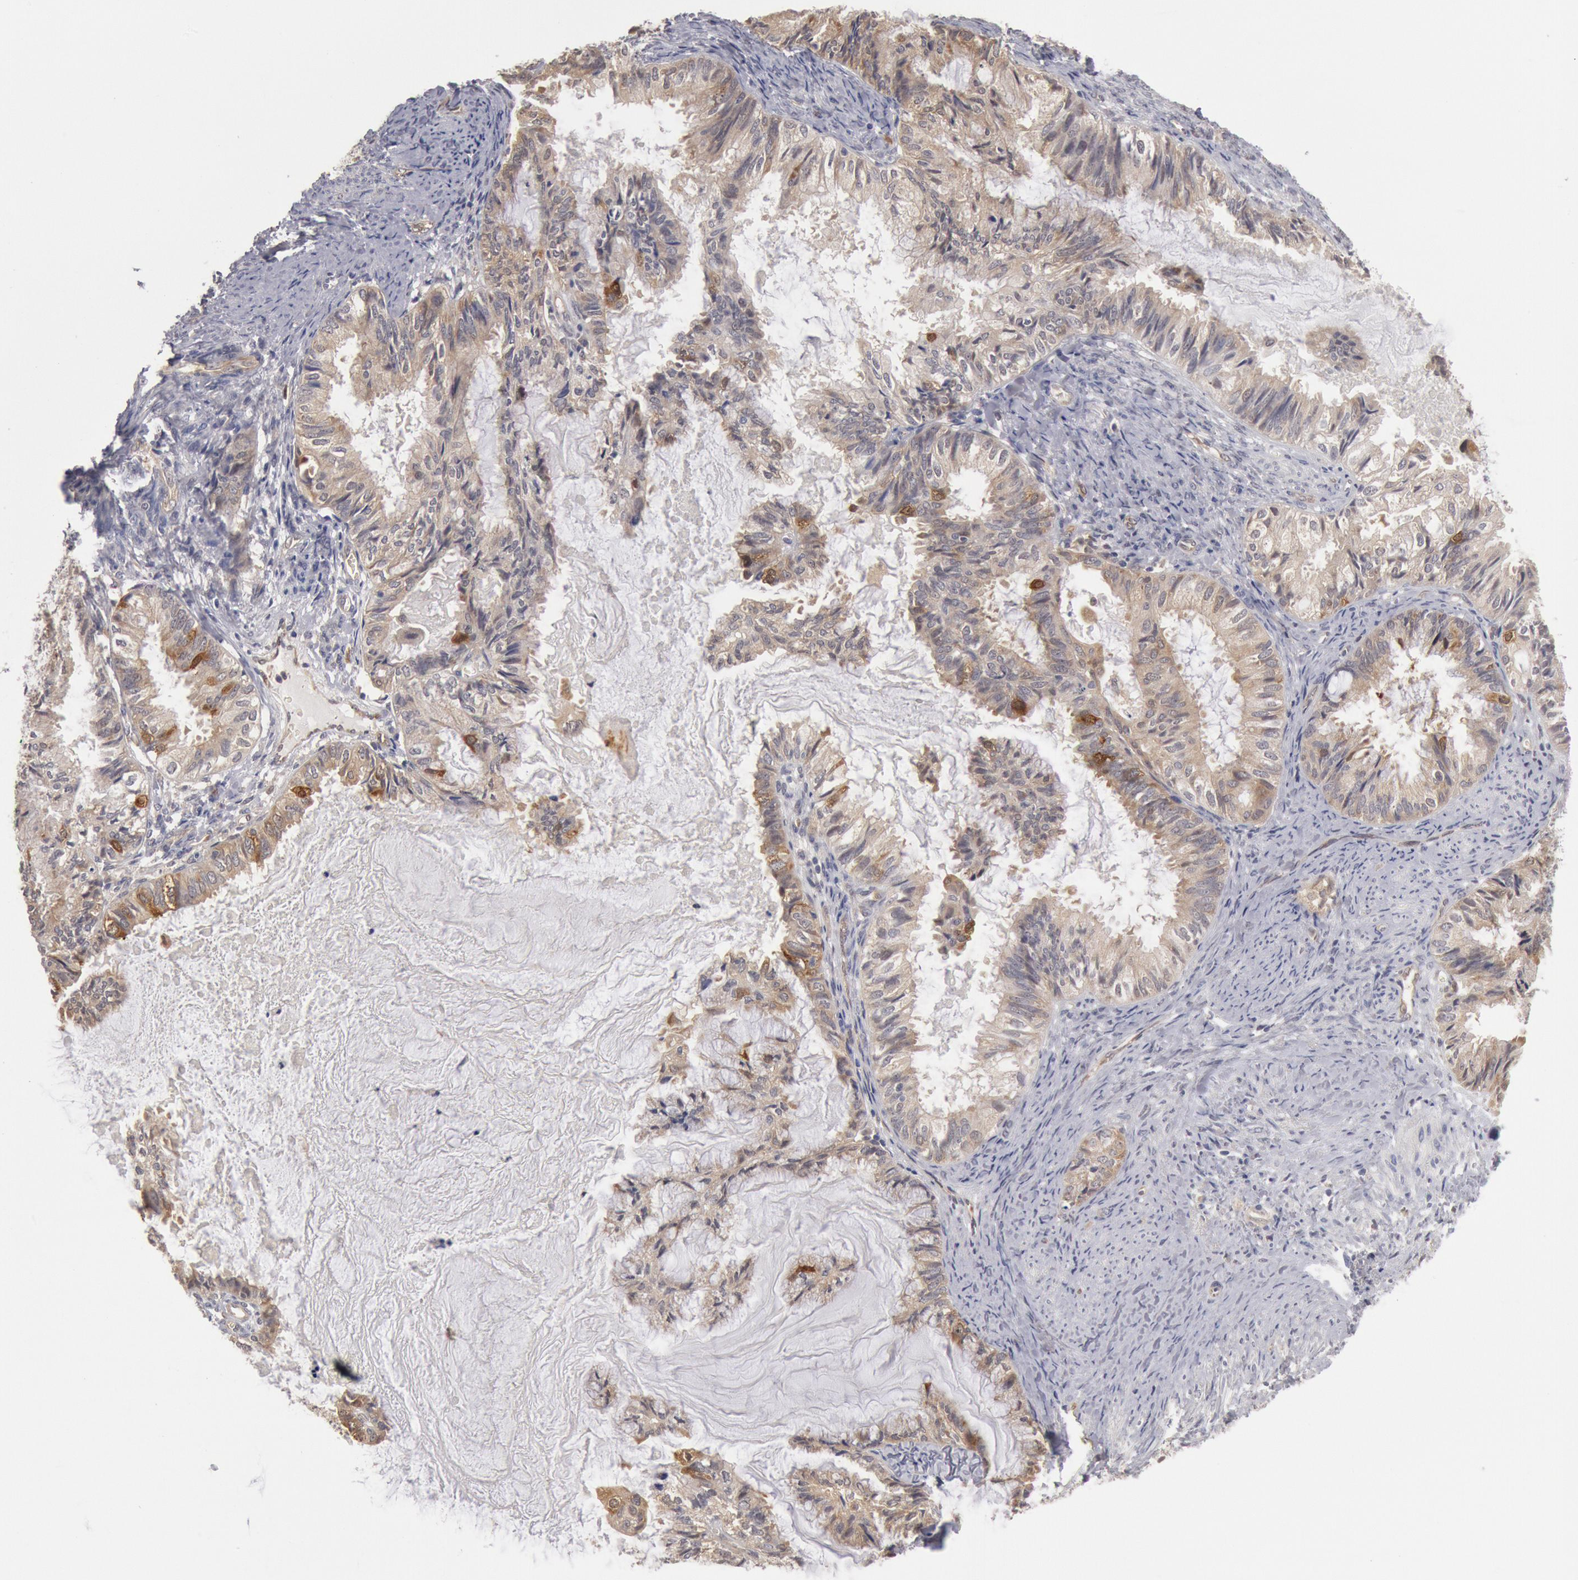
{"staining": {"intensity": "moderate", "quantity": "<25%", "location": "cytoplasmic/membranous"}, "tissue": "endometrial cancer", "cell_type": "Tumor cells", "image_type": "cancer", "snomed": [{"axis": "morphology", "description": "Adenocarcinoma, NOS"}, {"axis": "topography", "description": "Endometrium"}], "caption": "High-power microscopy captured an immunohistochemistry image of endometrial cancer, revealing moderate cytoplasmic/membranous expression in about <25% of tumor cells.", "gene": "DNAJA1", "patient": {"sex": "female", "age": 86}}